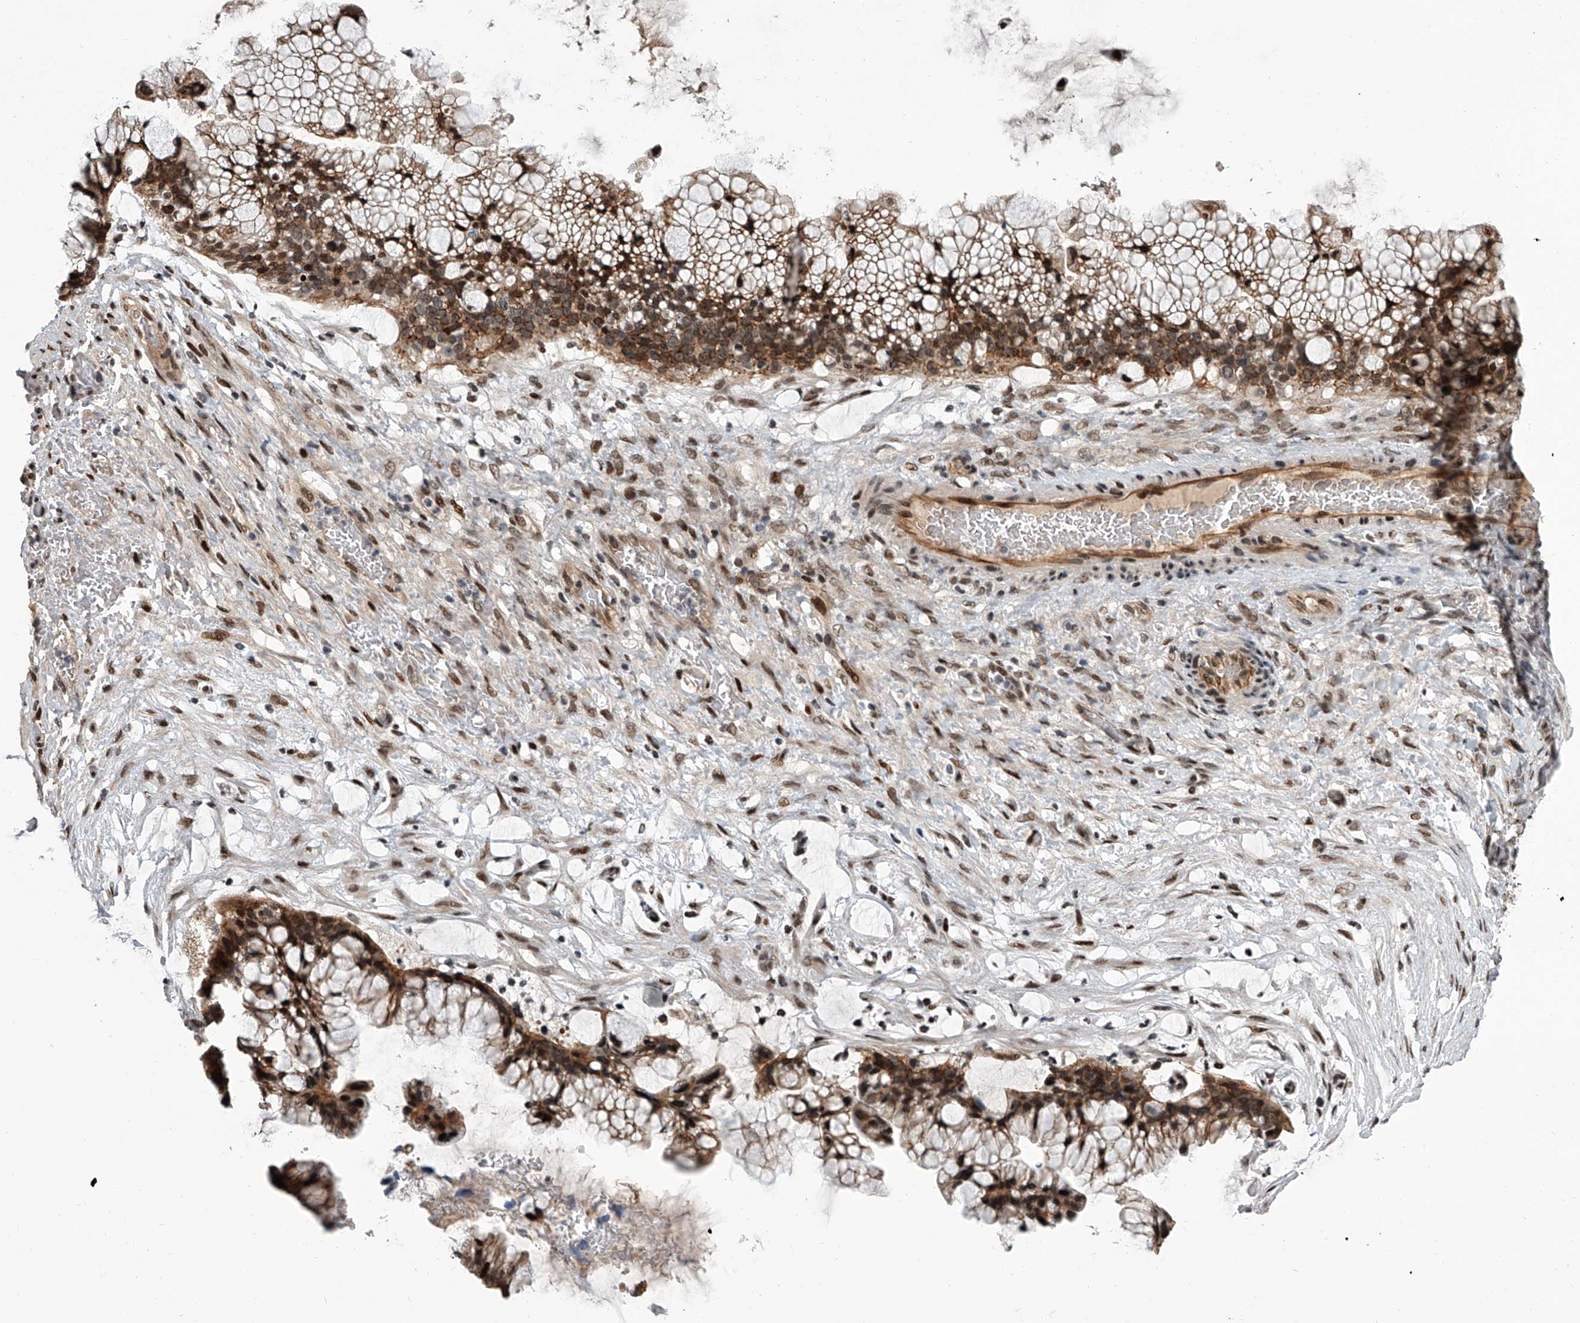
{"staining": {"intensity": "moderate", "quantity": ">75%", "location": "nuclear"}, "tissue": "ovarian cancer", "cell_type": "Tumor cells", "image_type": "cancer", "snomed": [{"axis": "morphology", "description": "Cystadenocarcinoma, mucinous, NOS"}, {"axis": "topography", "description": "Ovary"}], "caption": "High-magnification brightfield microscopy of ovarian cancer stained with DAB (brown) and counterstained with hematoxylin (blue). tumor cells exhibit moderate nuclear positivity is present in approximately>75% of cells.", "gene": "ZNF426", "patient": {"sex": "female", "age": 37}}